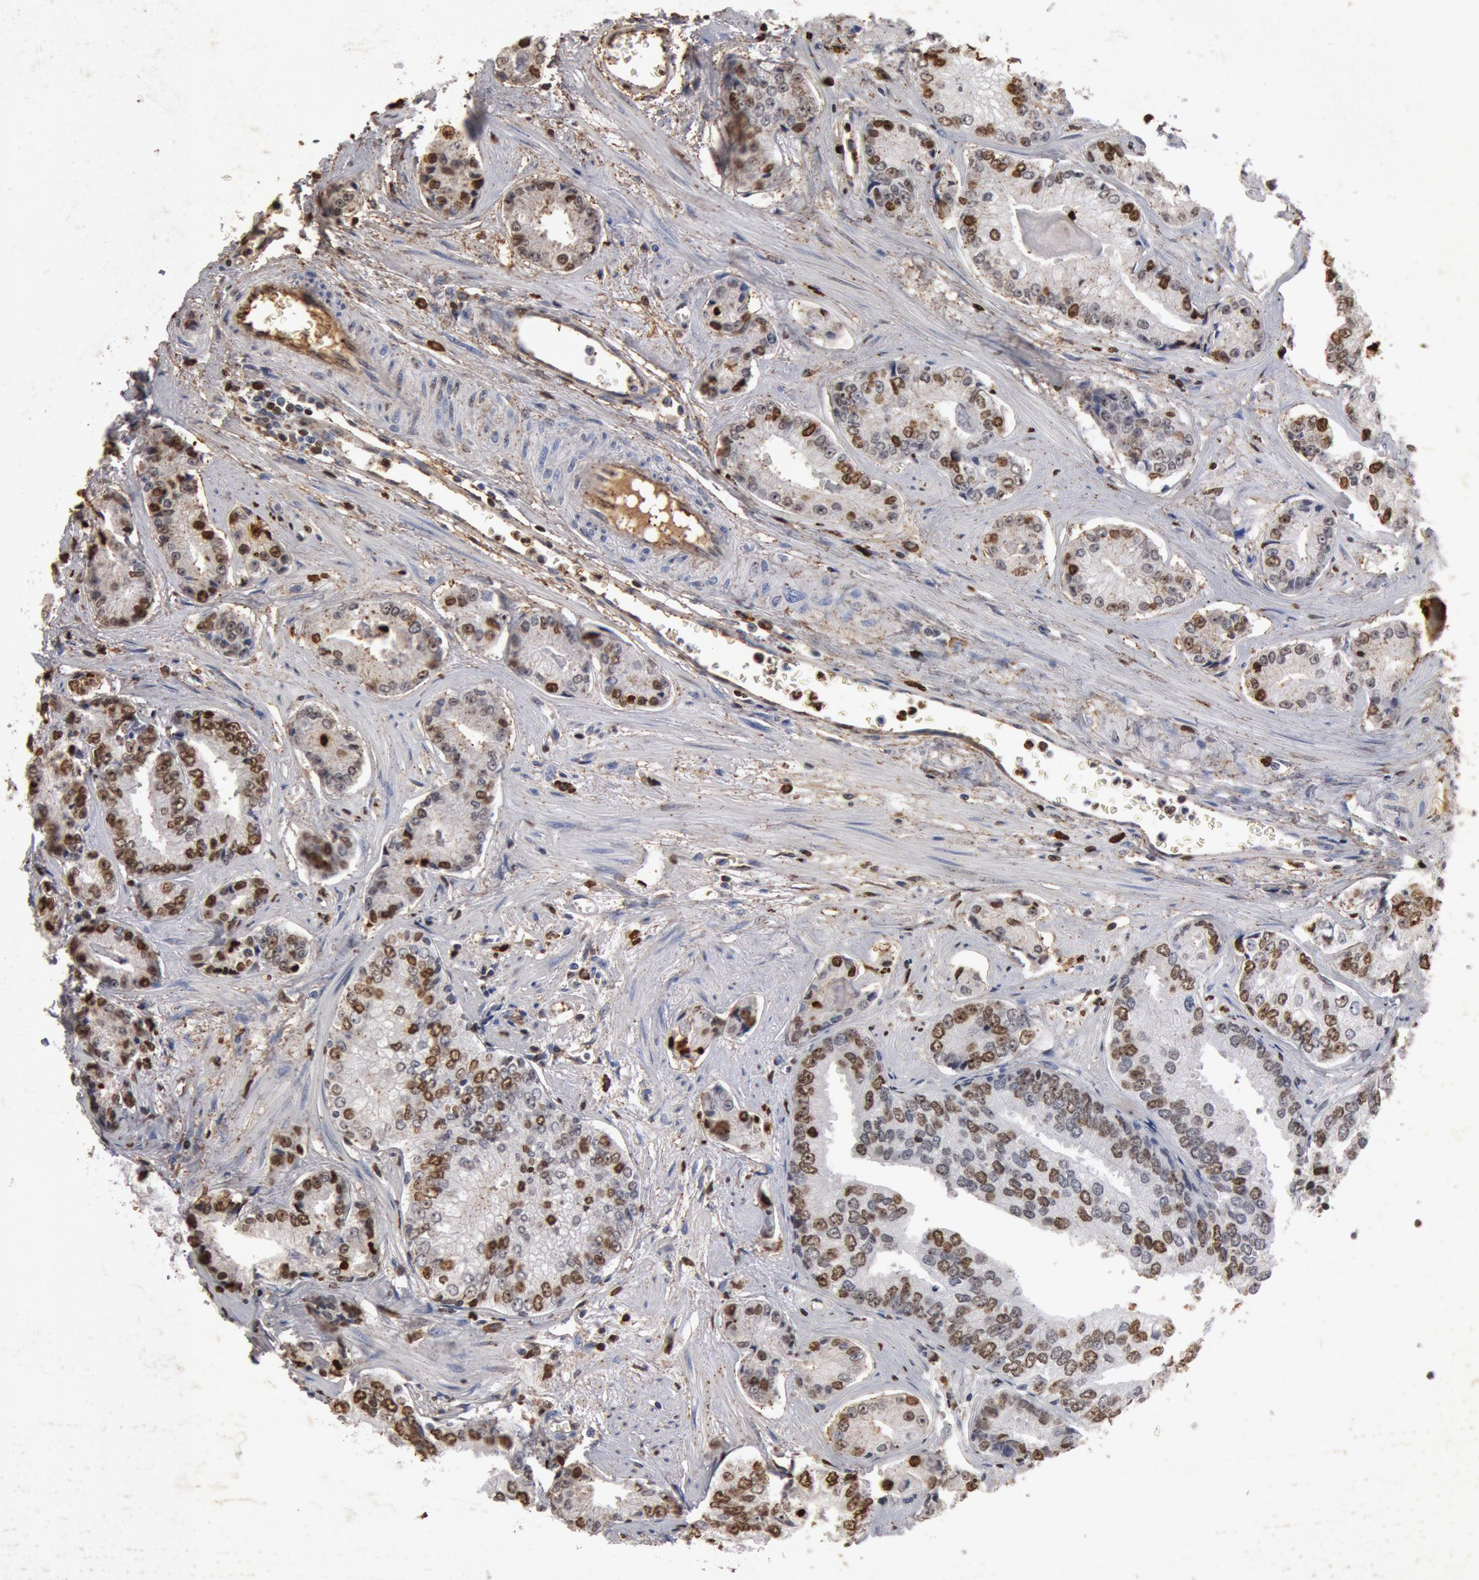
{"staining": {"intensity": "strong", "quantity": "25%-75%", "location": "nuclear"}, "tissue": "prostate cancer", "cell_type": "Tumor cells", "image_type": "cancer", "snomed": [{"axis": "morphology", "description": "Adenocarcinoma, High grade"}, {"axis": "topography", "description": "Prostate"}], "caption": "Immunohistochemical staining of human prostate cancer (adenocarcinoma (high-grade)) exhibits high levels of strong nuclear protein staining in about 25%-75% of tumor cells.", "gene": "FOXA2", "patient": {"sex": "male", "age": 56}}